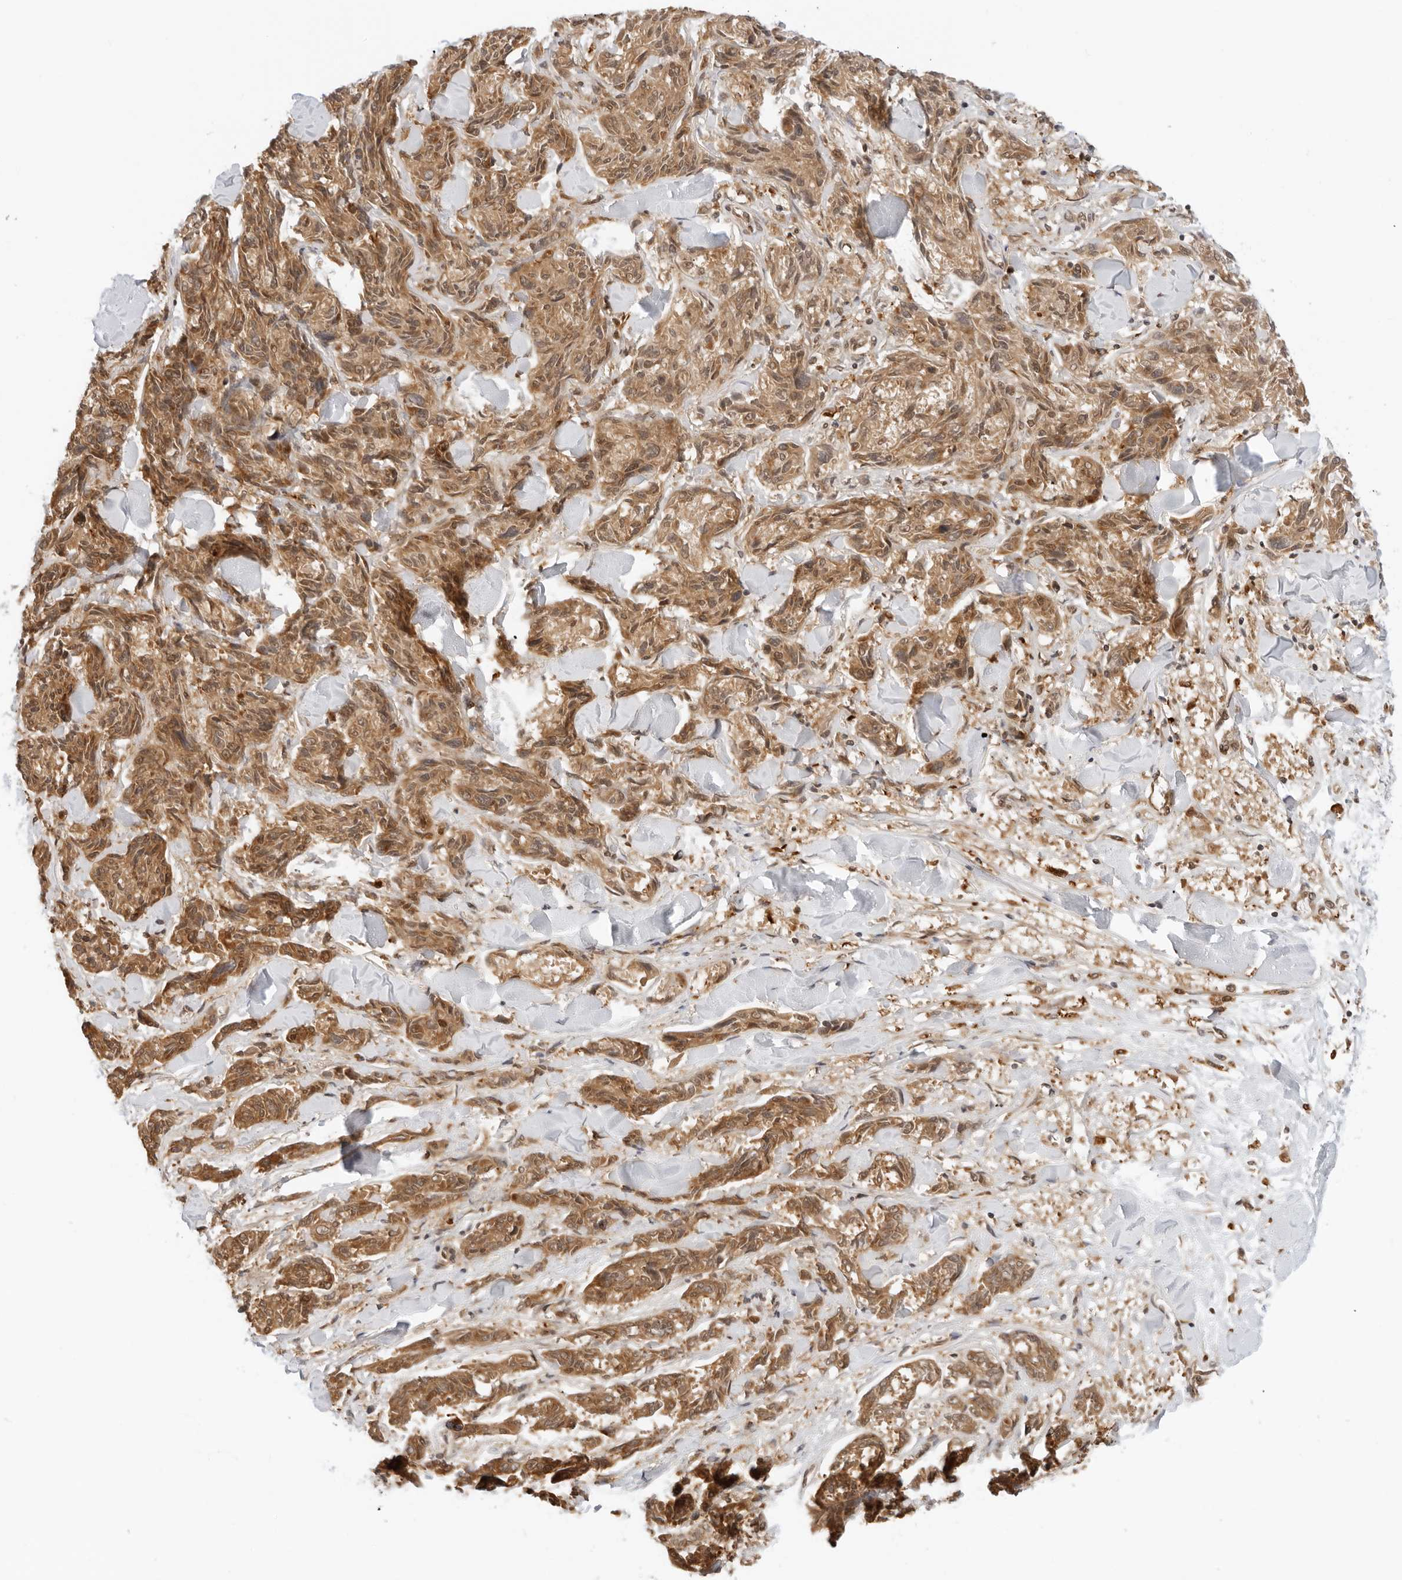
{"staining": {"intensity": "moderate", "quantity": ">75%", "location": "cytoplasmic/membranous,nuclear"}, "tissue": "melanoma", "cell_type": "Tumor cells", "image_type": "cancer", "snomed": [{"axis": "morphology", "description": "Malignant melanoma, NOS"}, {"axis": "topography", "description": "Skin"}], "caption": "Immunohistochemical staining of melanoma shows moderate cytoplasmic/membranous and nuclear protein positivity in approximately >75% of tumor cells.", "gene": "RC3H1", "patient": {"sex": "male", "age": 53}}